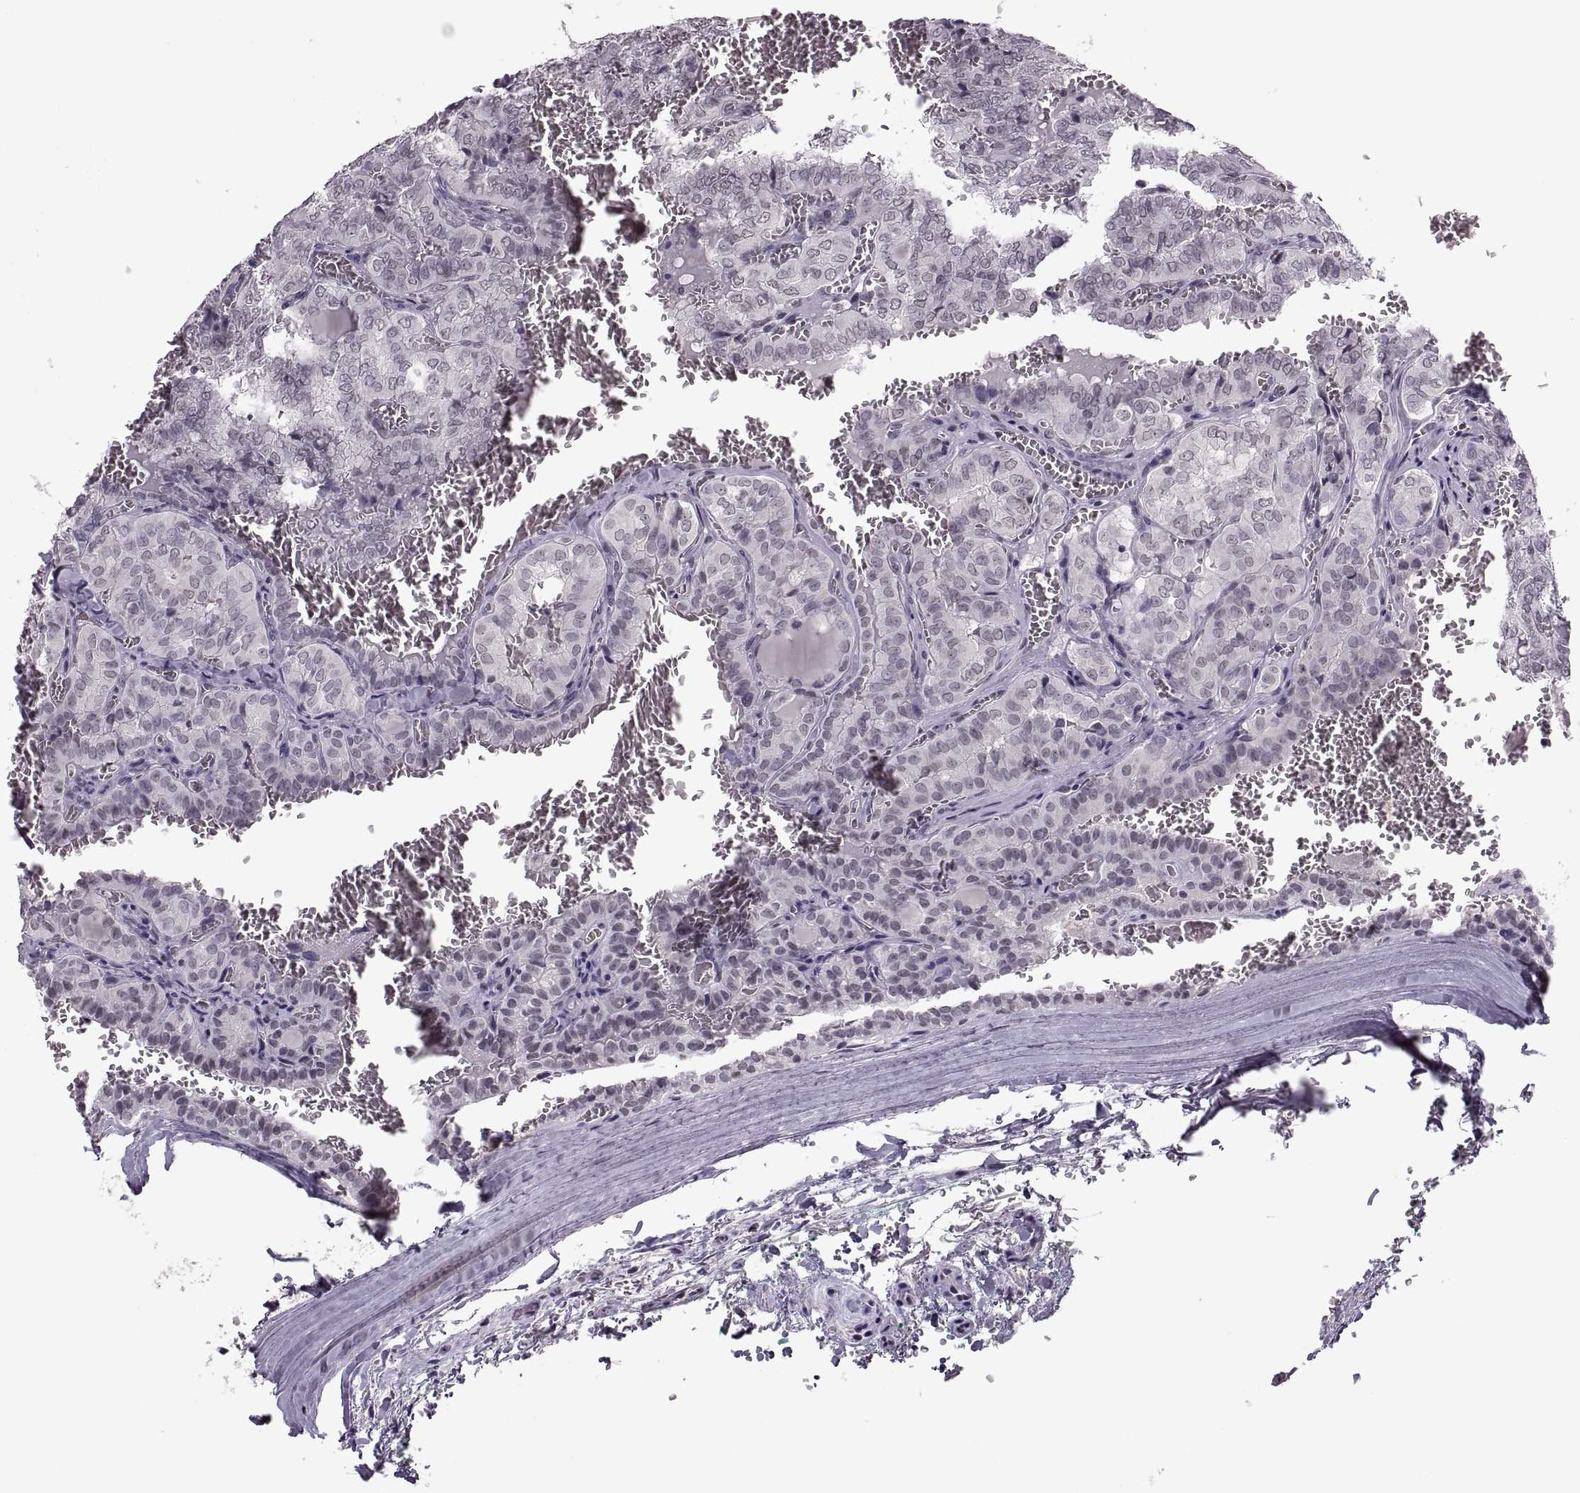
{"staining": {"intensity": "negative", "quantity": "none", "location": "none"}, "tissue": "thyroid cancer", "cell_type": "Tumor cells", "image_type": "cancer", "snomed": [{"axis": "morphology", "description": "Papillary adenocarcinoma, NOS"}, {"axis": "topography", "description": "Thyroid gland"}], "caption": "There is no significant expression in tumor cells of papillary adenocarcinoma (thyroid). (Stains: DAB immunohistochemistry with hematoxylin counter stain, Microscopy: brightfield microscopy at high magnification).", "gene": "OTP", "patient": {"sex": "female", "age": 41}}